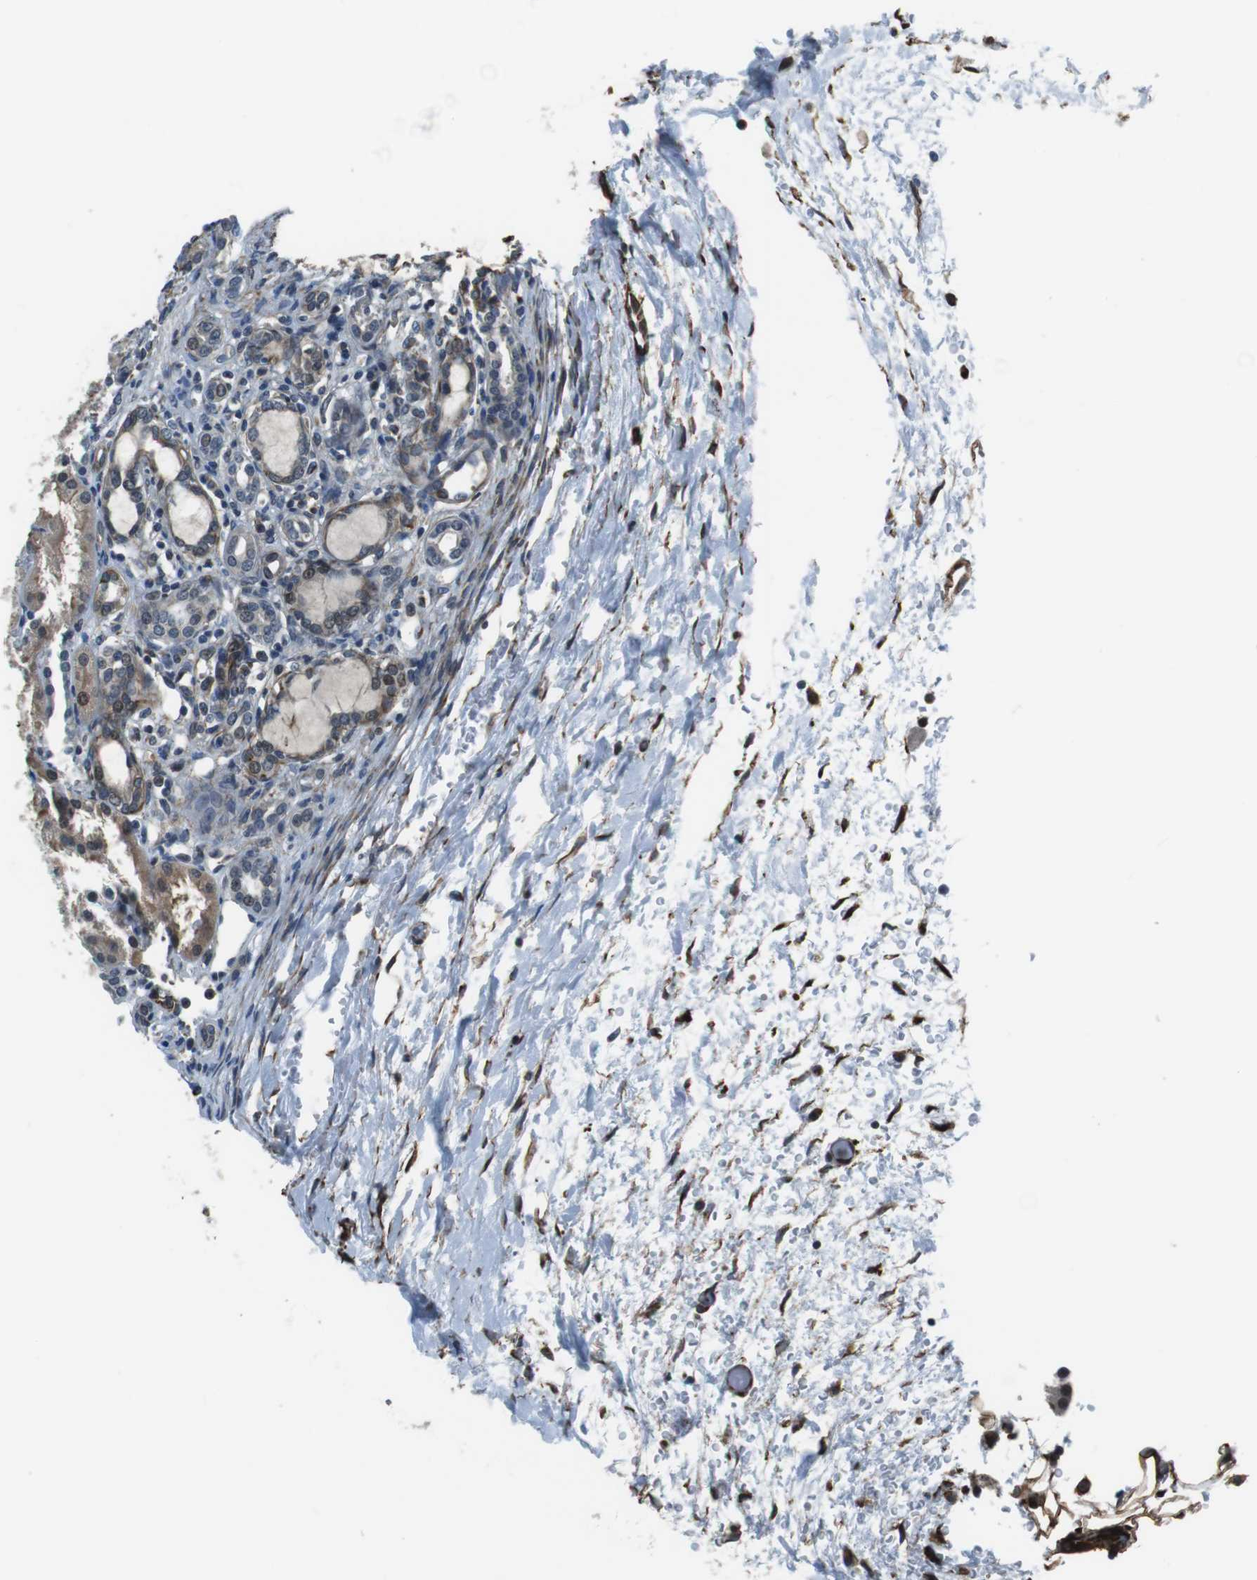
{"staining": {"intensity": "negative", "quantity": "none", "location": "none"}, "tissue": "kidney", "cell_type": "Cells in glomeruli", "image_type": "normal", "snomed": [{"axis": "morphology", "description": "Normal tissue, NOS"}, {"axis": "topography", "description": "Kidney"}], "caption": "Immunohistochemical staining of benign human kidney displays no significant positivity in cells in glomeruli.", "gene": "LRRC49", "patient": {"sex": "male", "age": 7}}